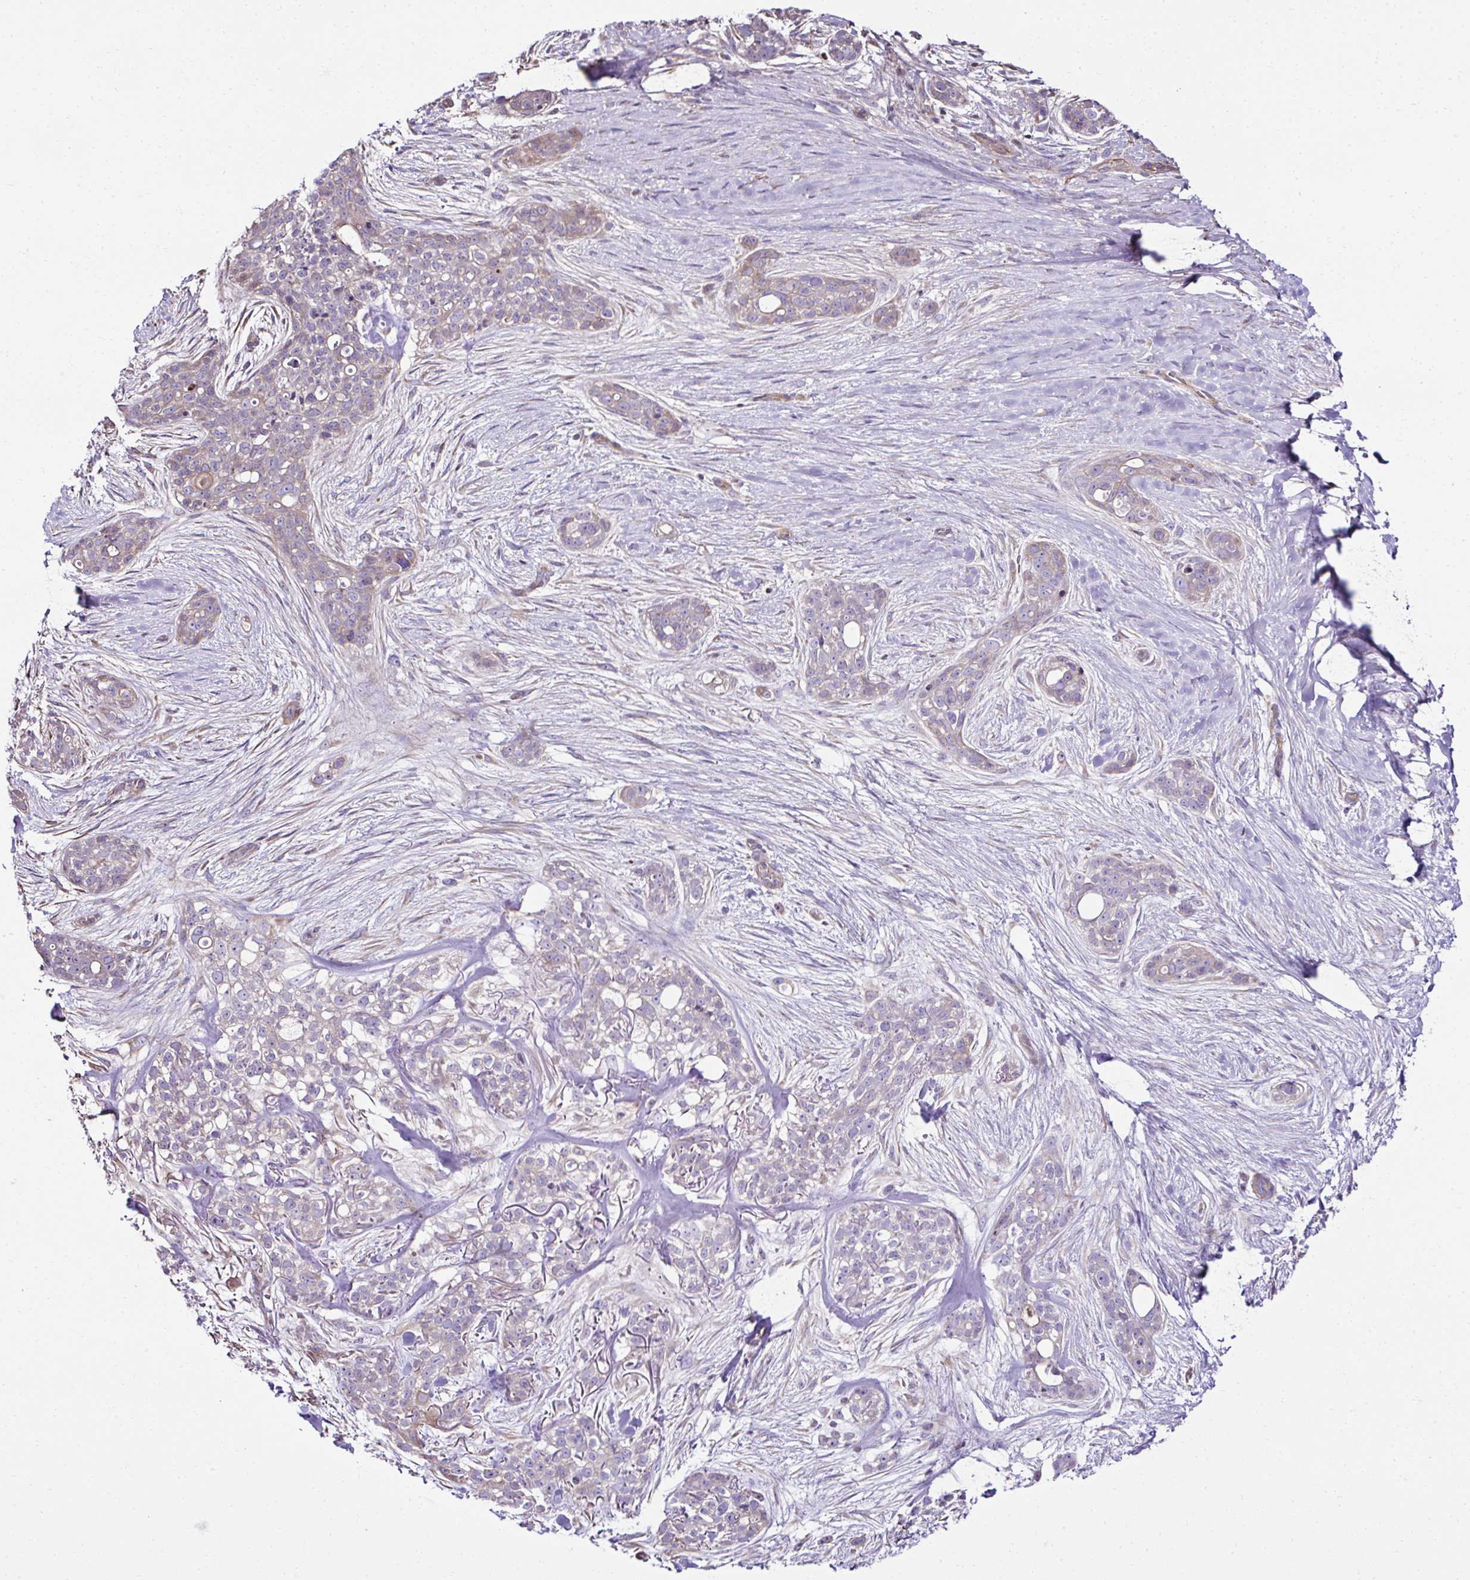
{"staining": {"intensity": "weak", "quantity": "<25%", "location": "cytoplasmic/membranous"}, "tissue": "skin cancer", "cell_type": "Tumor cells", "image_type": "cancer", "snomed": [{"axis": "morphology", "description": "Basal cell carcinoma"}, {"axis": "topography", "description": "Skin"}], "caption": "Immunohistochemistry photomicrograph of human basal cell carcinoma (skin) stained for a protein (brown), which demonstrates no staining in tumor cells.", "gene": "CCDC85C", "patient": {"sex": "female", "age": 79}}